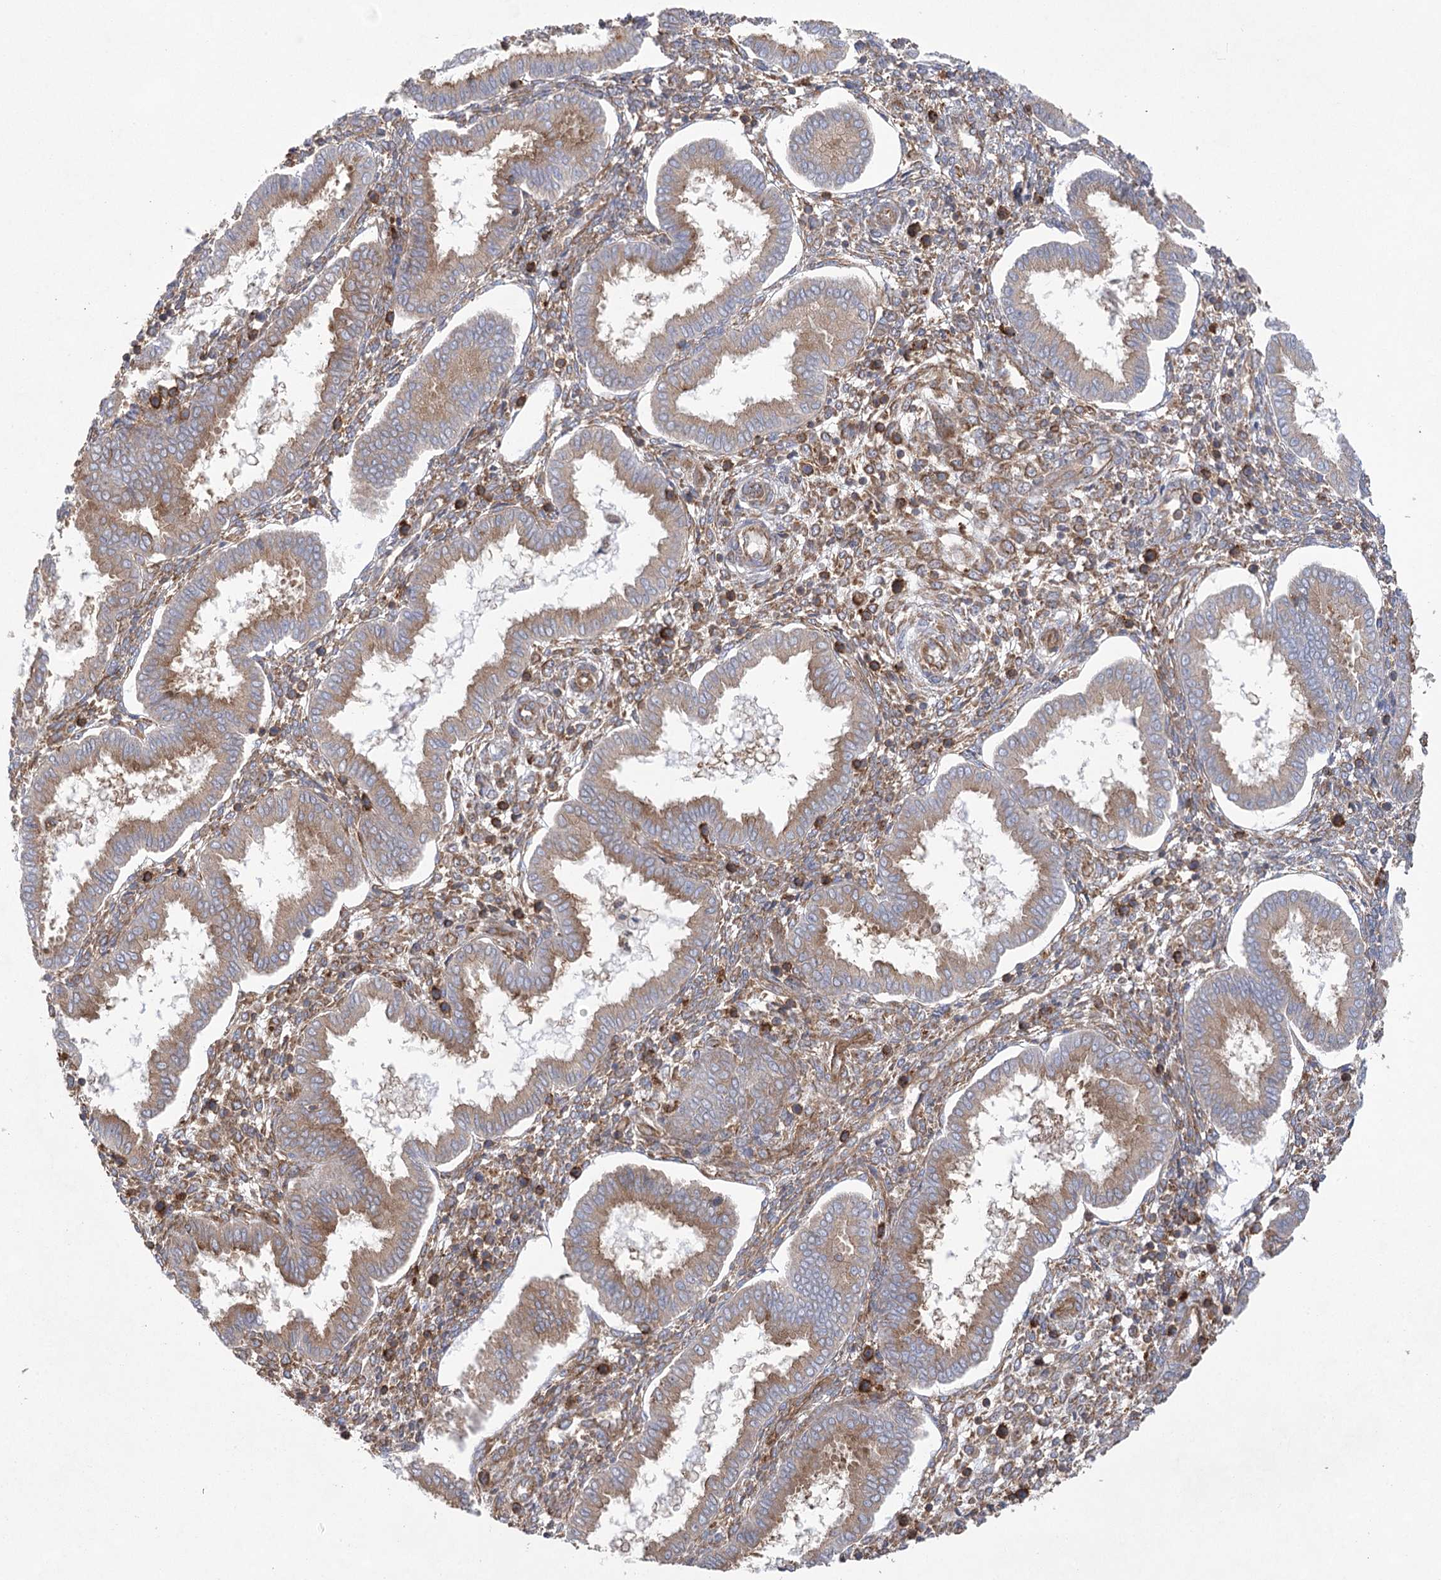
{"staining": {"intensity": "moderate", "quantity": "25%-75%", "location": "cytoplasmic/membranous"}, "tissue": "endometrium", "cell_type": "Cells in endometrial stroma", "image_type": "normal", "snomed": [{"axis": "morphology", "description": "Normal tissue, NOS"}, {"axis": "topography", "description": "Endometrium"}], "caption": "The histopathology image exhibits staining of normal endometrium, revealing moderate cytoplasmic/membranous protein positivity (brown color) within cells in endometrial stroma.", "gene": "EIF3A", "patient": {"sex": "female", "age": 24}}